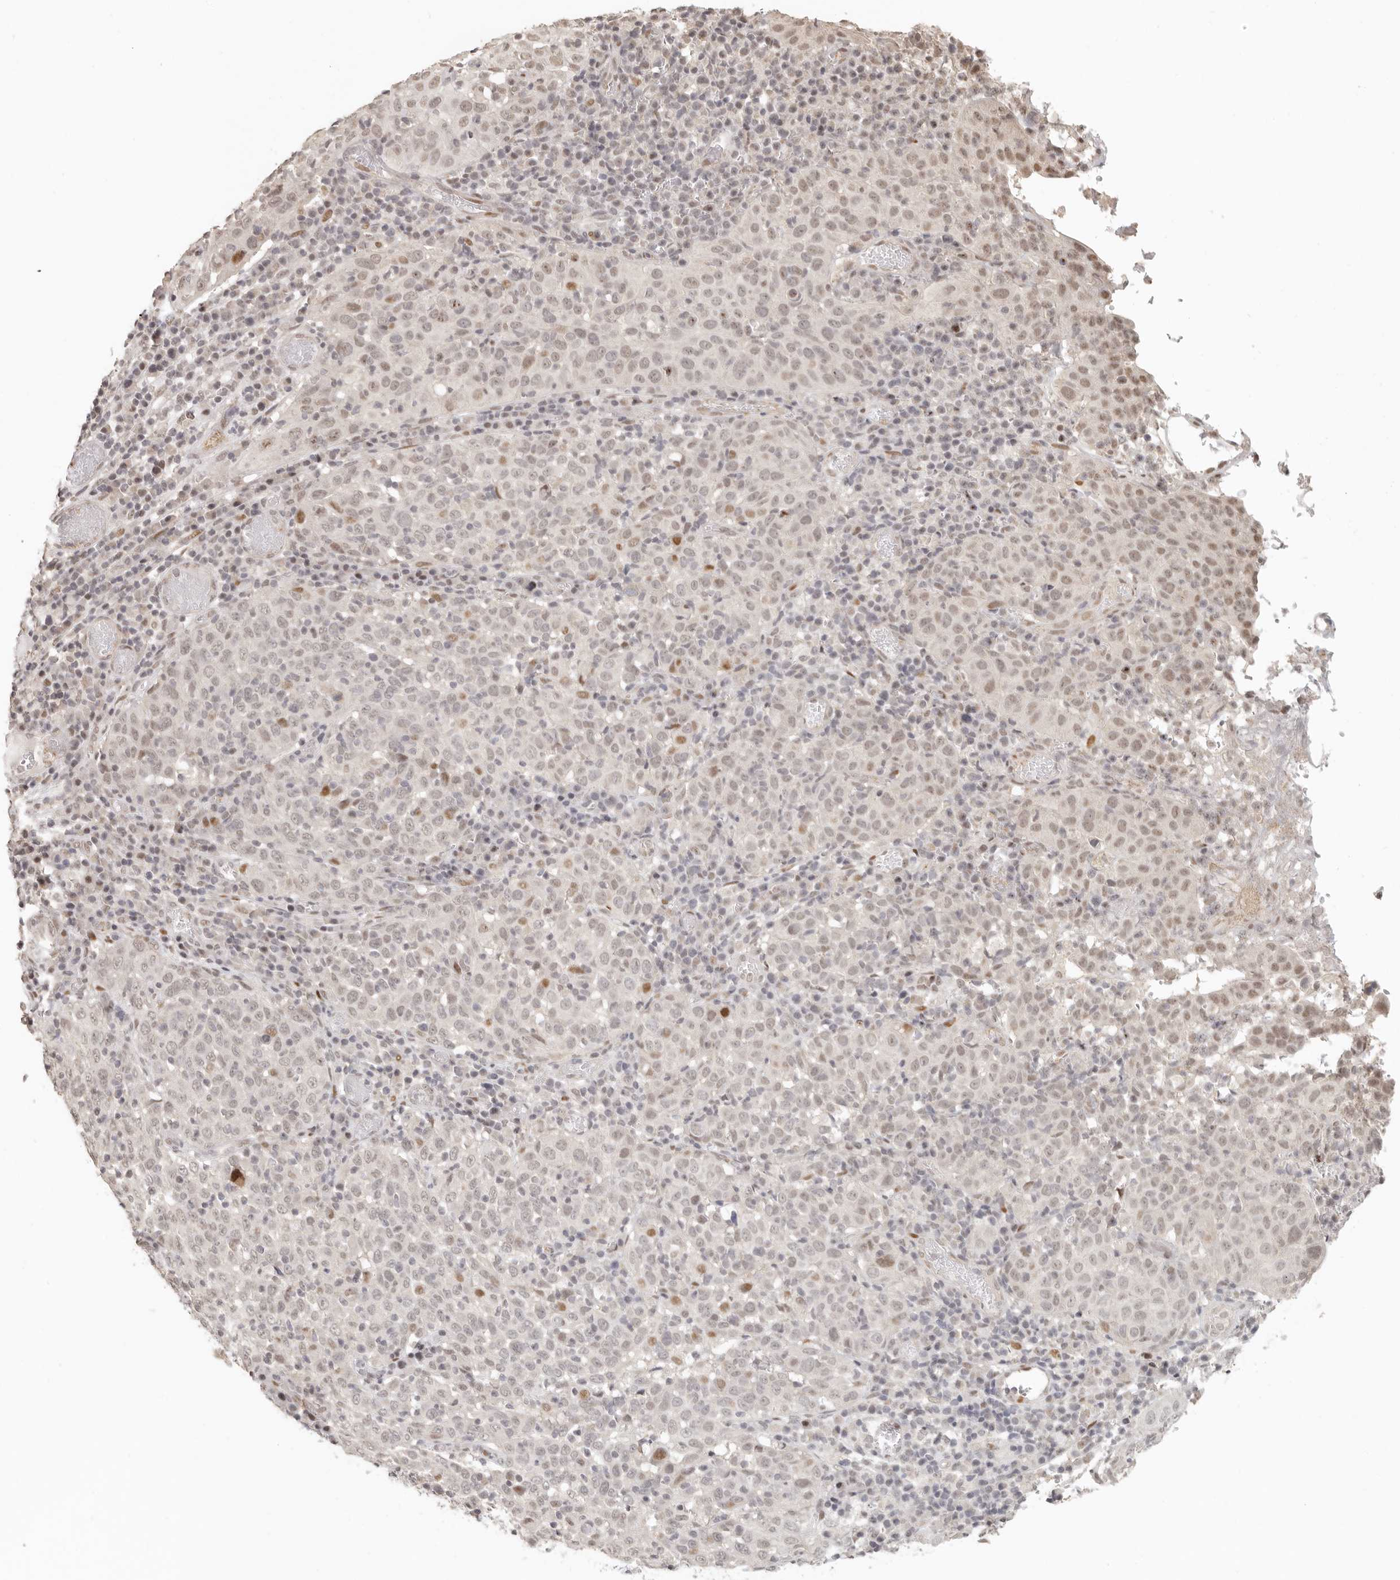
{"staining": {"intensity": "weak", "quantity": ">75%", "location": "nuclear"}, "tissue": "cervical cancer", "cell_type": "Tumor cells", "image_type": "cancer", "snomed": [{"axis": "morphology", "description": "Squamous cell carcinoma, NOS"}, {"axis": "topography", "description": "Cervix"}], "caption": "High-magnification brightfield microscopy of squamous cell carcinoma (cervical) stained with DAB (3,3'-diaminobenzidine) (brown) and counterstained with hematoxylin (blue). tumor cells exhibit weak nuclear staining is present in approximately>75% of cells.", "gene": "GPBP1L1", "patient": {"sex": "female", "age": 46}}